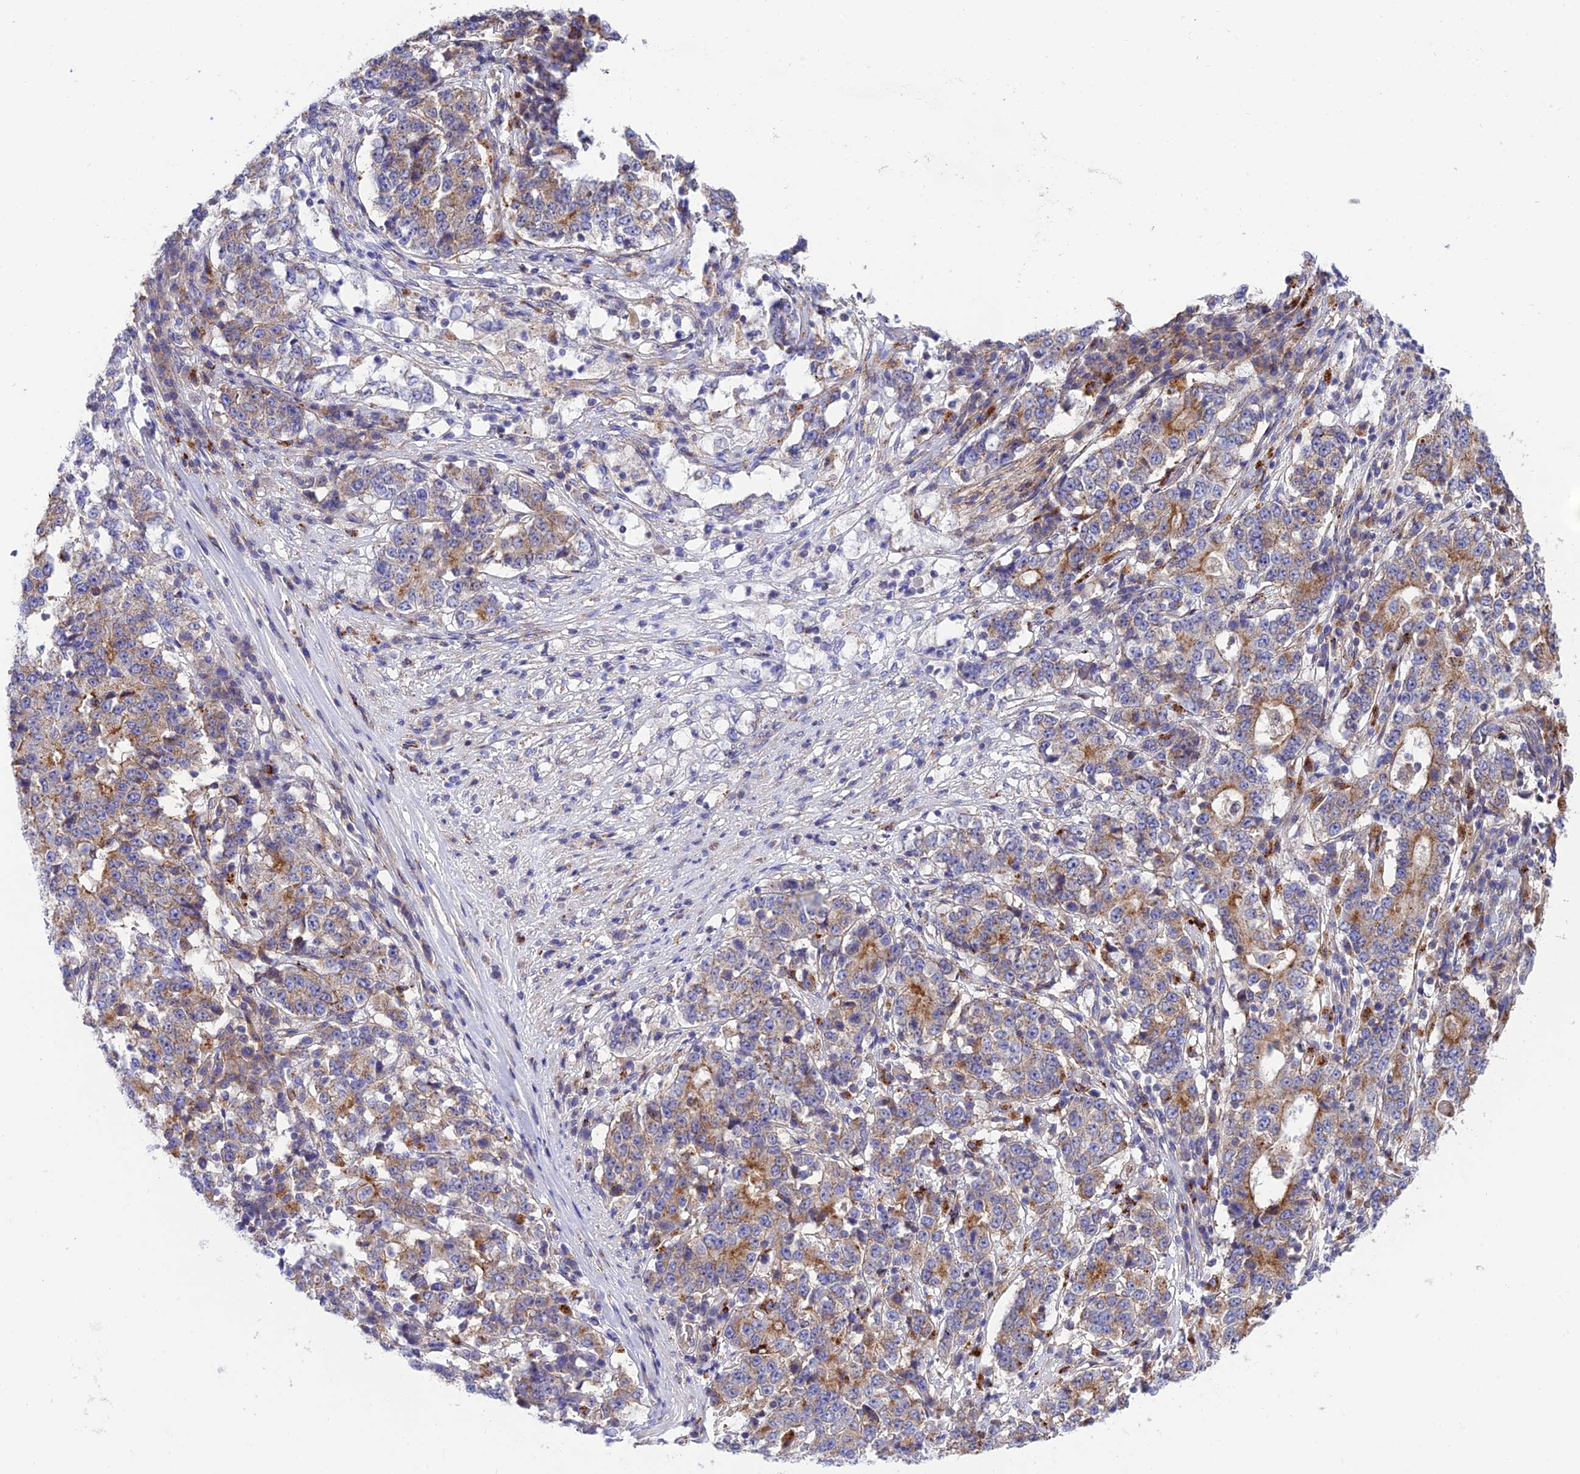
{"staining": {"intensity": "moderate", "quantity": ">75%", "location": "cytoplasmic/membranous"}, "tissue": "stomach cancer", "cell_type": "Tumor cells", "image_type": "cancer", "snomed": [{"axis": "morphology", "description": "Adenocarcinoma, NOS"}, {"axis": "topography", "description": "Stomach"}], "caption": "Immunohistochemical staining of adenocarcinoma (stomach) demonstrates medium levels of moderate cytoplasmic/membranous protein staining in about >75% of tumor cells. (DAB (3,3'-diaminobenzidine) IHC, brown staining for protein, blue staining for nuclei).", "gene": "CCDC157", "patient": {"sex": "male", "age": 59}}